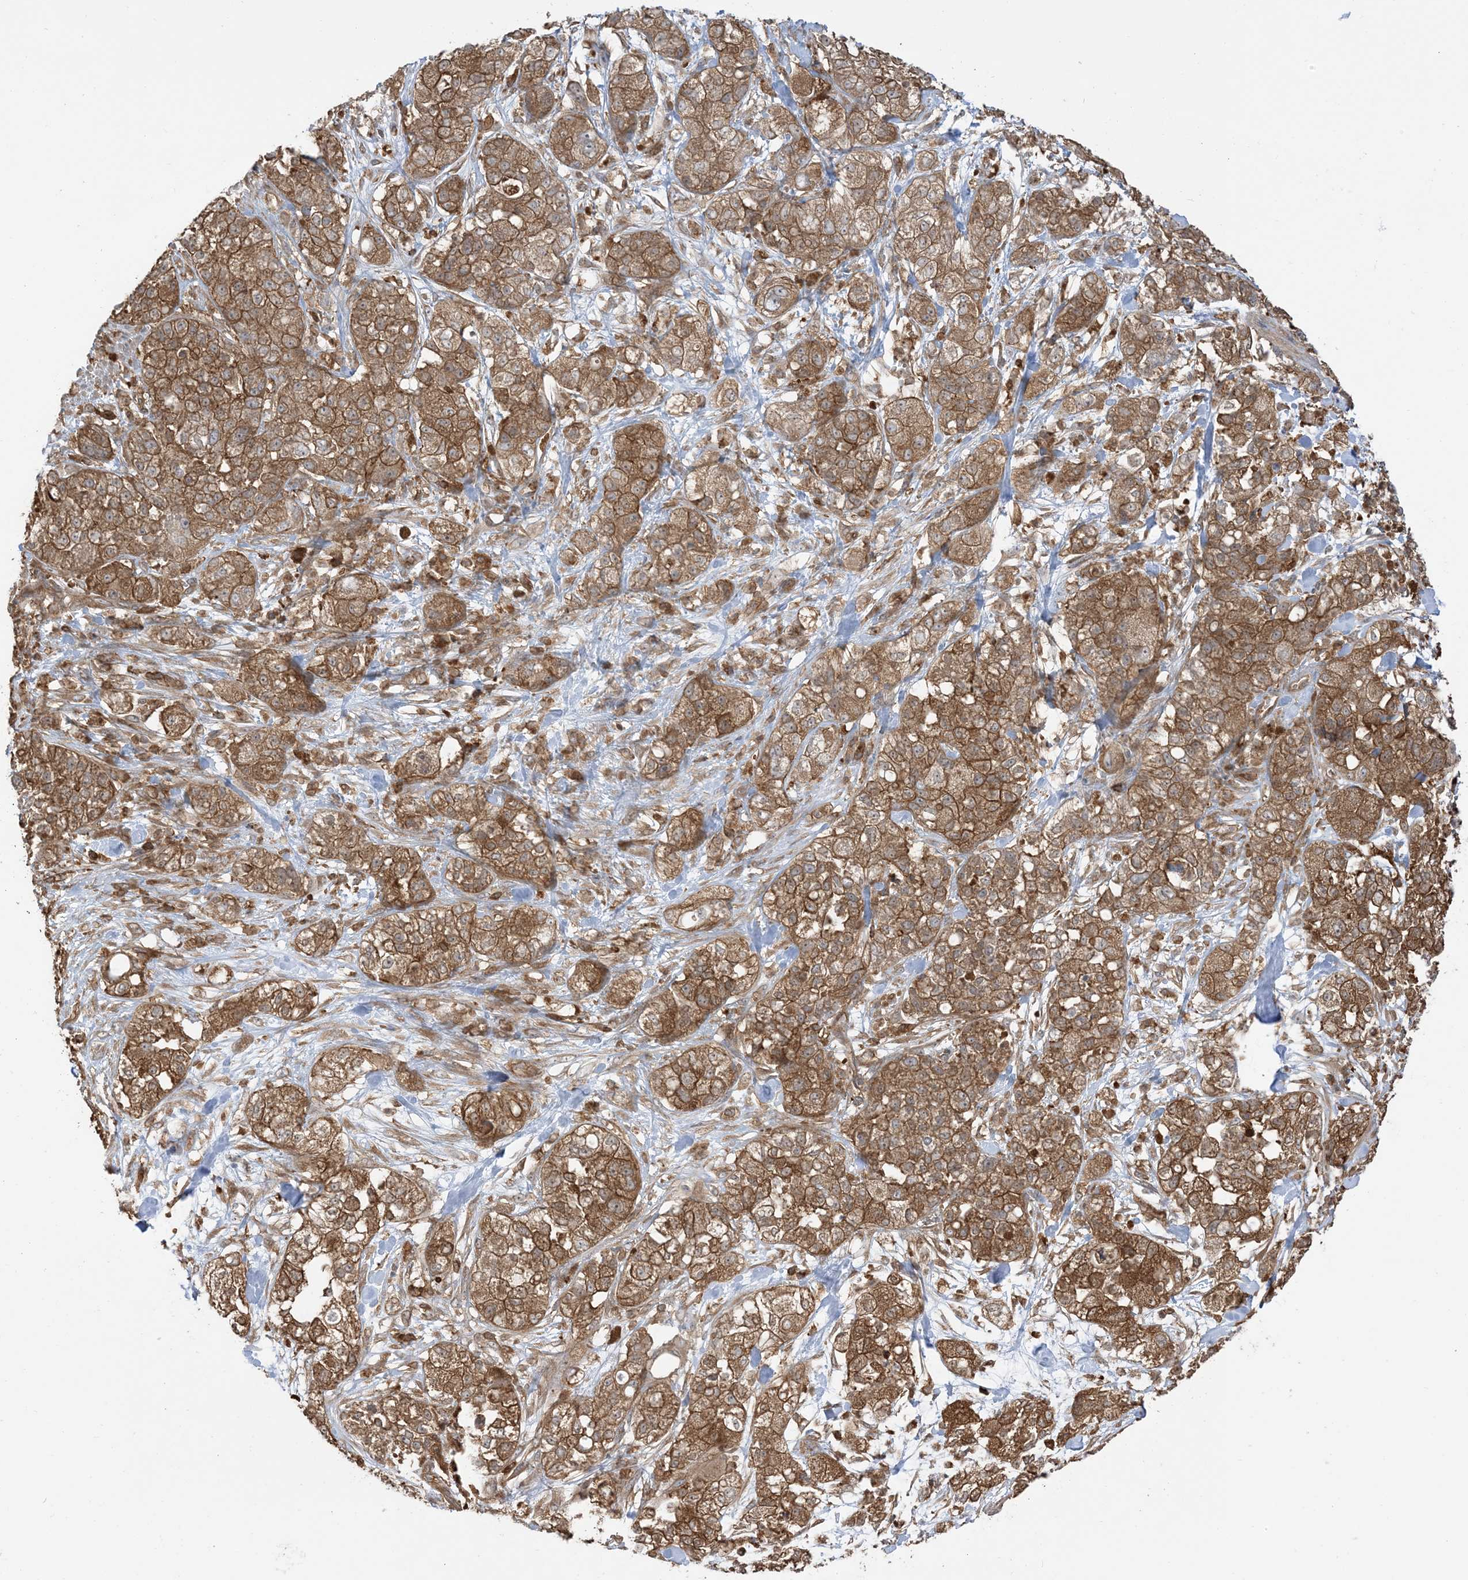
{"staining": {"intensity": "moderate", "quantity": ">75%", "location": "cytoplasmic/membranous"}, "tissue": "pancreatic cancer", "cell_type": "Tumor cells", "image_type": "cancer", "snomed": [{"axis": "morphology", "description": "Adenocarcinoma, NOS"}, {"axis": "topography", "description": "Pancreas"}], "caption": "Adenocarcinoma (pancreatic) stained with DAB immunohistochemistry (IHC) exhibits medium levels of moderate cytoplasmic/membranous positivity in approximately >75% of tumor cells. (DAB = brown stain, brightfield microscopy at high magnification).", "gene": "CAPZB", "patient": {"sex": "female", "age": 78}}